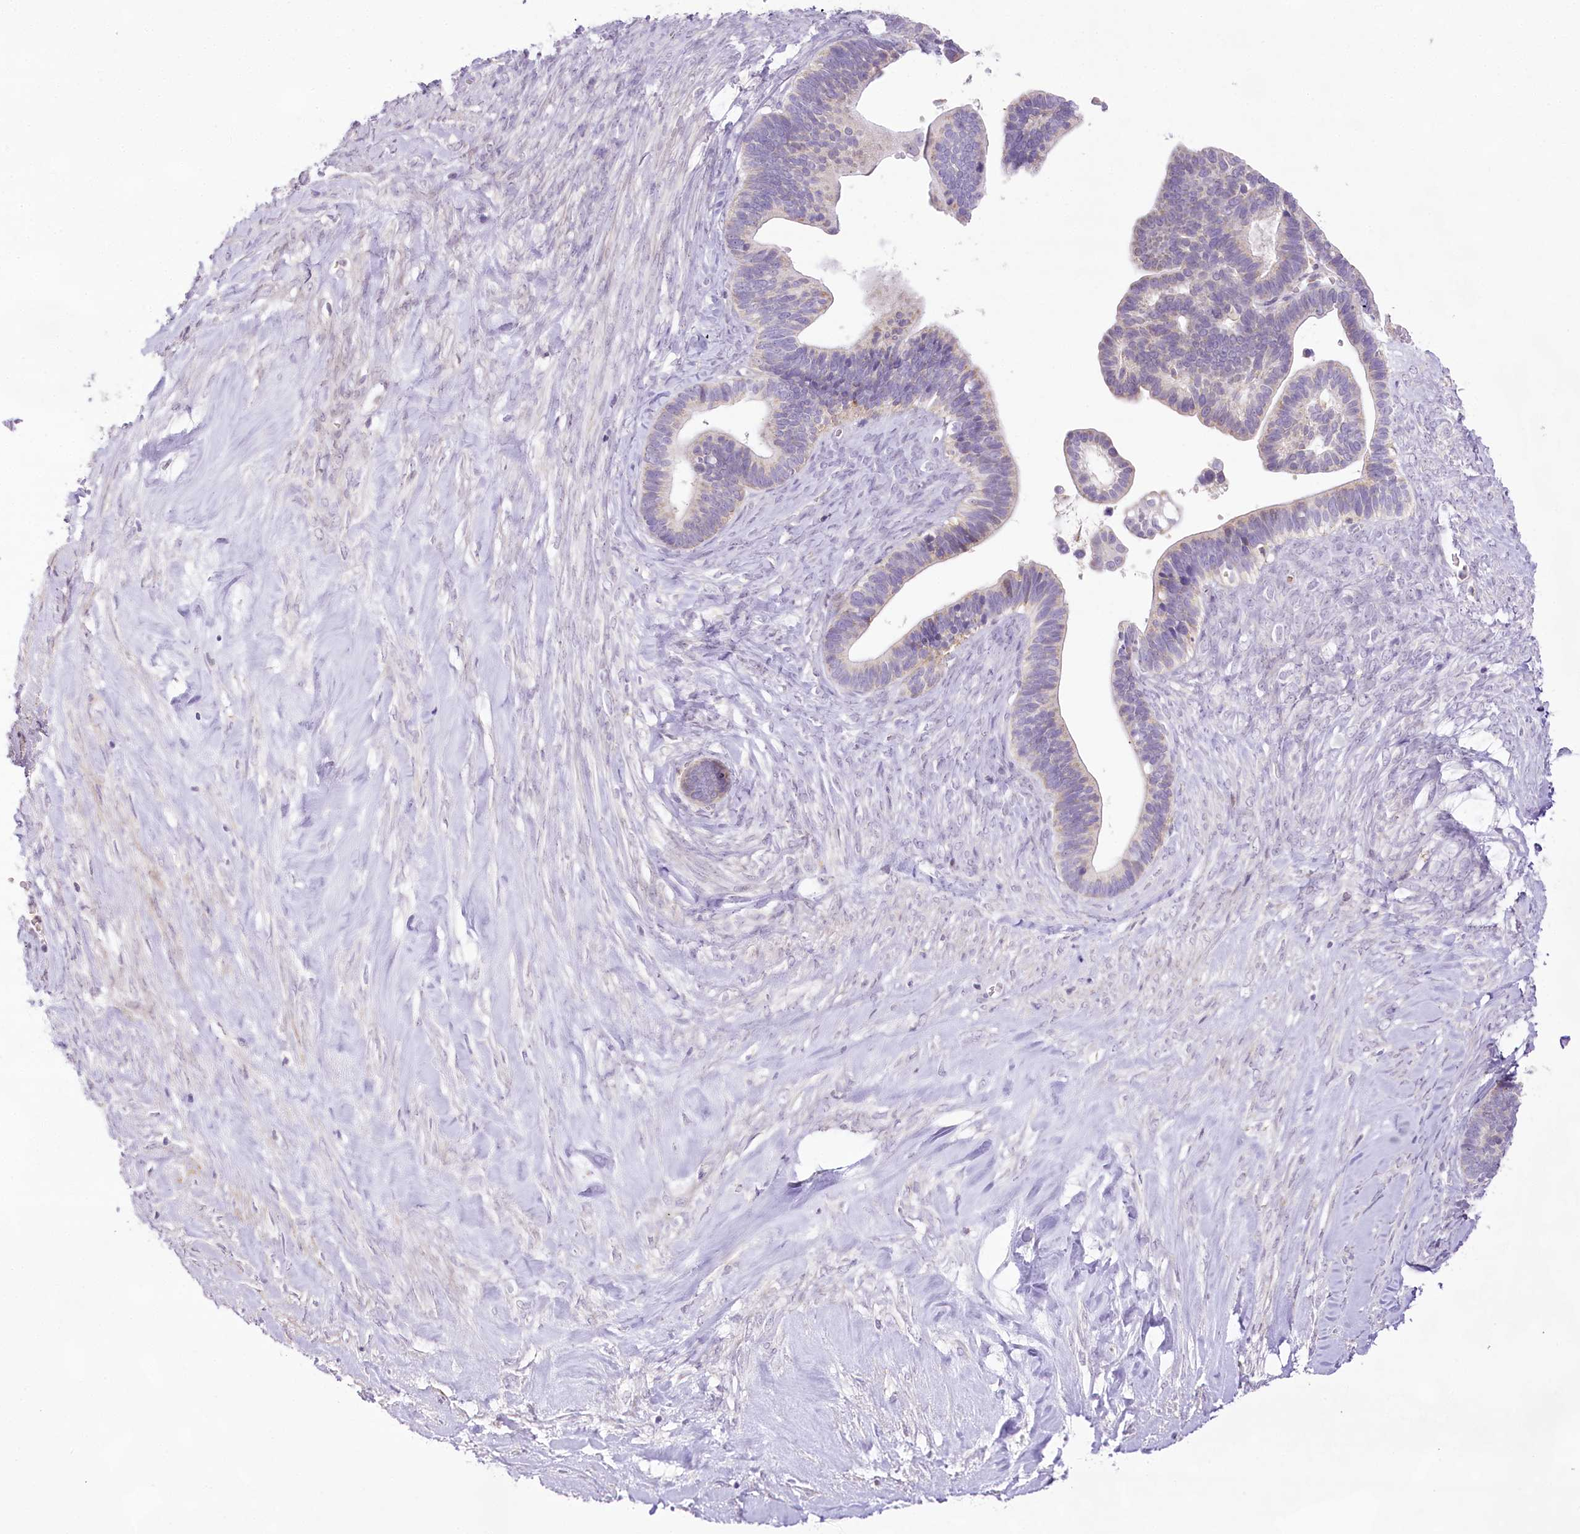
{"staining": {"intensity": "weak", "quantity": "25%-75%", "location": "cytoplasmic/membranous"}, "tissue": "ovarian cancer", "cell_type": "Tumor cells", "image_type": "cancer", "snomed": [{"axis": "morphology", "description": "Cystadenocarcinoma, serous, NOS"}, {"axis": "topography", "description": "Ovary"}], "caption": "This photomicrograph reveals IHC staining of human ovarian serous cystadenocarcinoma, with low weak cytoplasmic/membranous staining in about 25%-75% of tumor cells.", "gene": "CCDC30", "patient": {"sex": "female", "age": 56}}